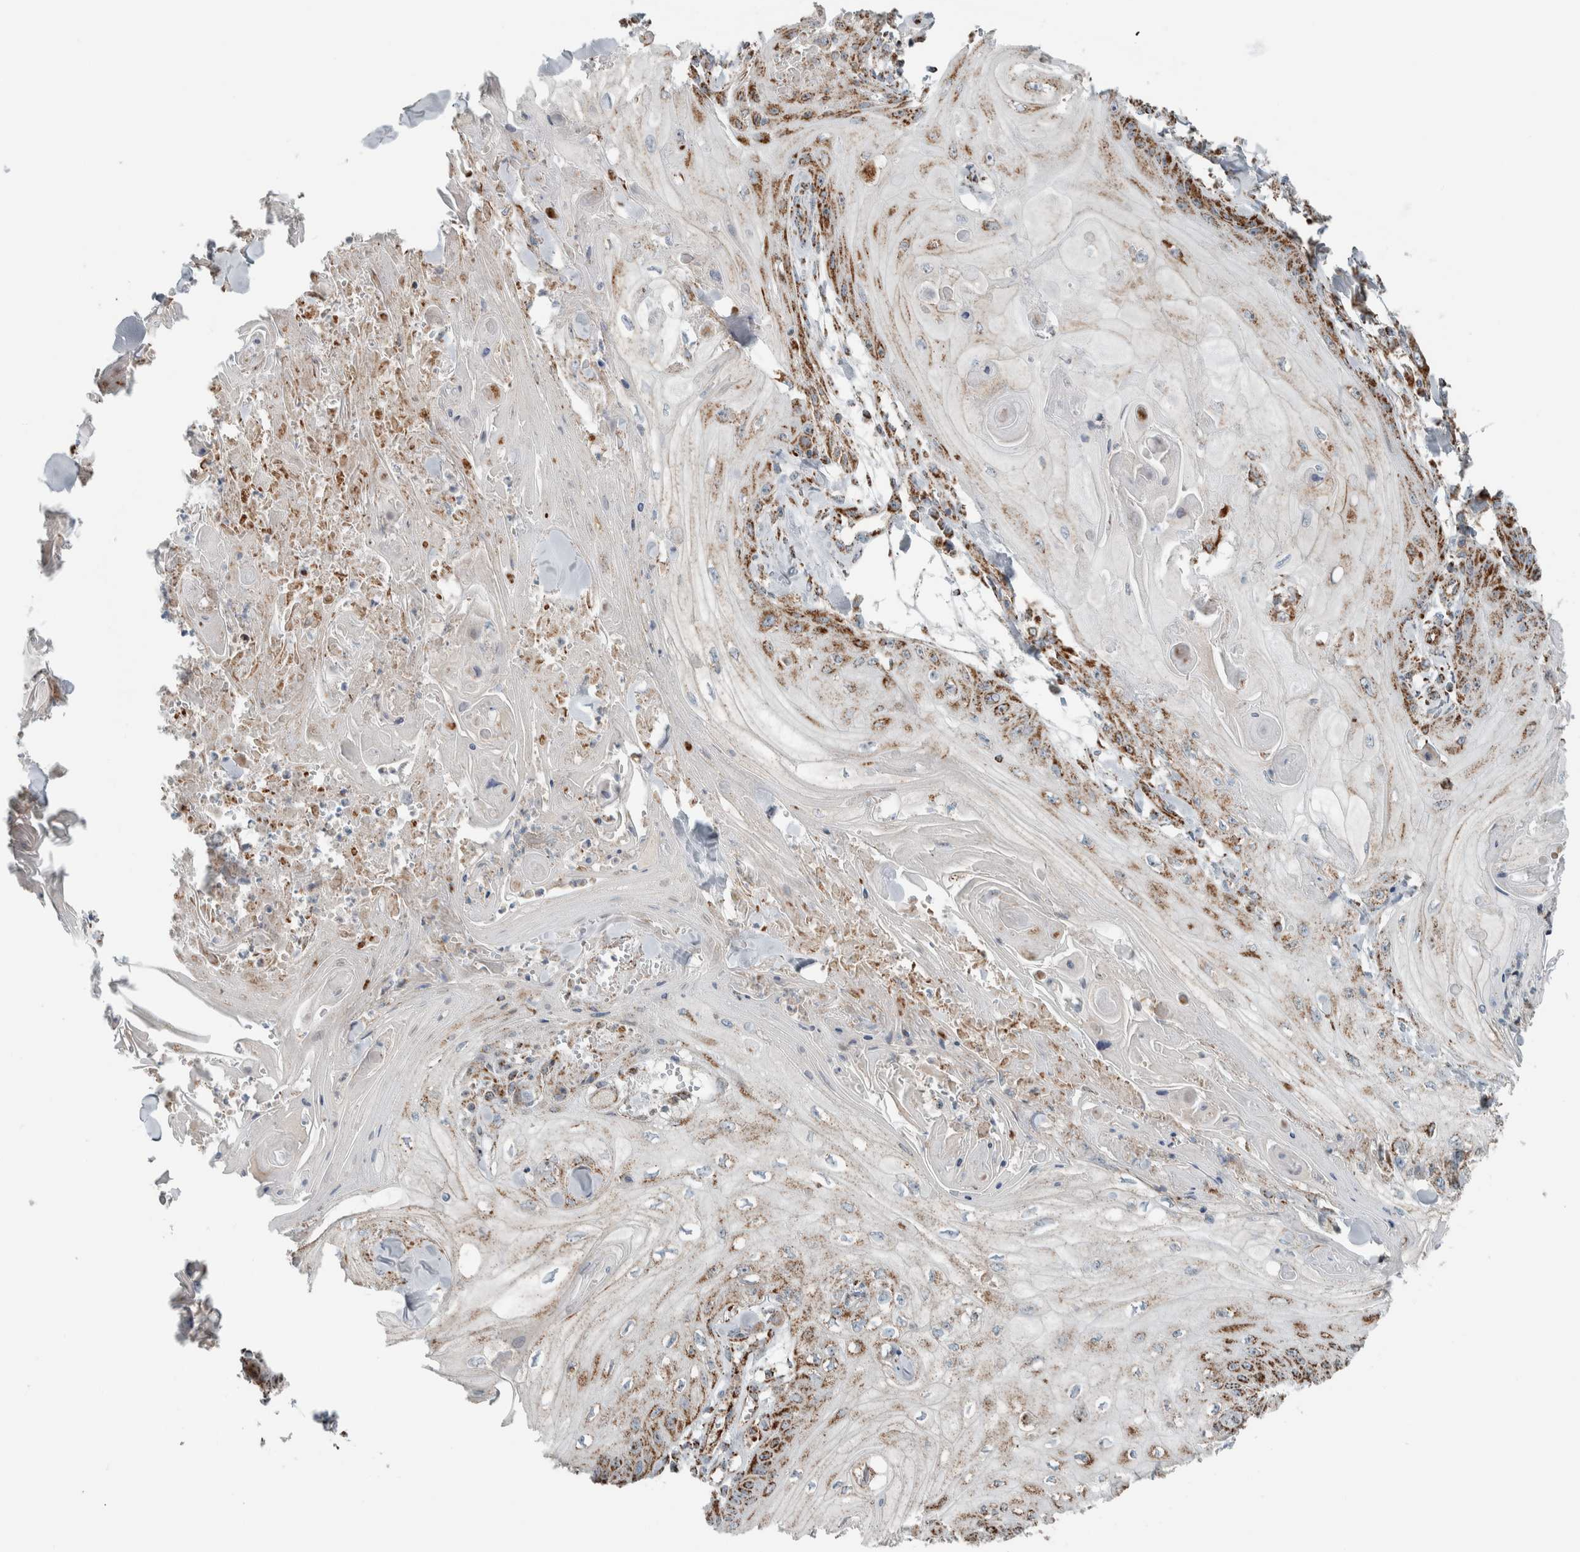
{"staining": {"intensity": "moderate", "quantity": "25%-75%", "location": "cytoplasmic/membranous"}, "tissue": "skin cancer", "cell_type": "Tumor cells", "image_type": "cancer", "snomed": [{"axis": "morphology", "description": "Squamous cell carcinoma, NOS"}, {"axis": "topography", "description": "Skin"}], "caption": "Moderate cytoplasmic/membranous staining for a protein is identified in approximately 25%-75% of tumor cells of skin squamous cell carcinoma using immunohistochemistry.", "gene": "CNTROB", "patient": {"sex": "male", "age": 74}}